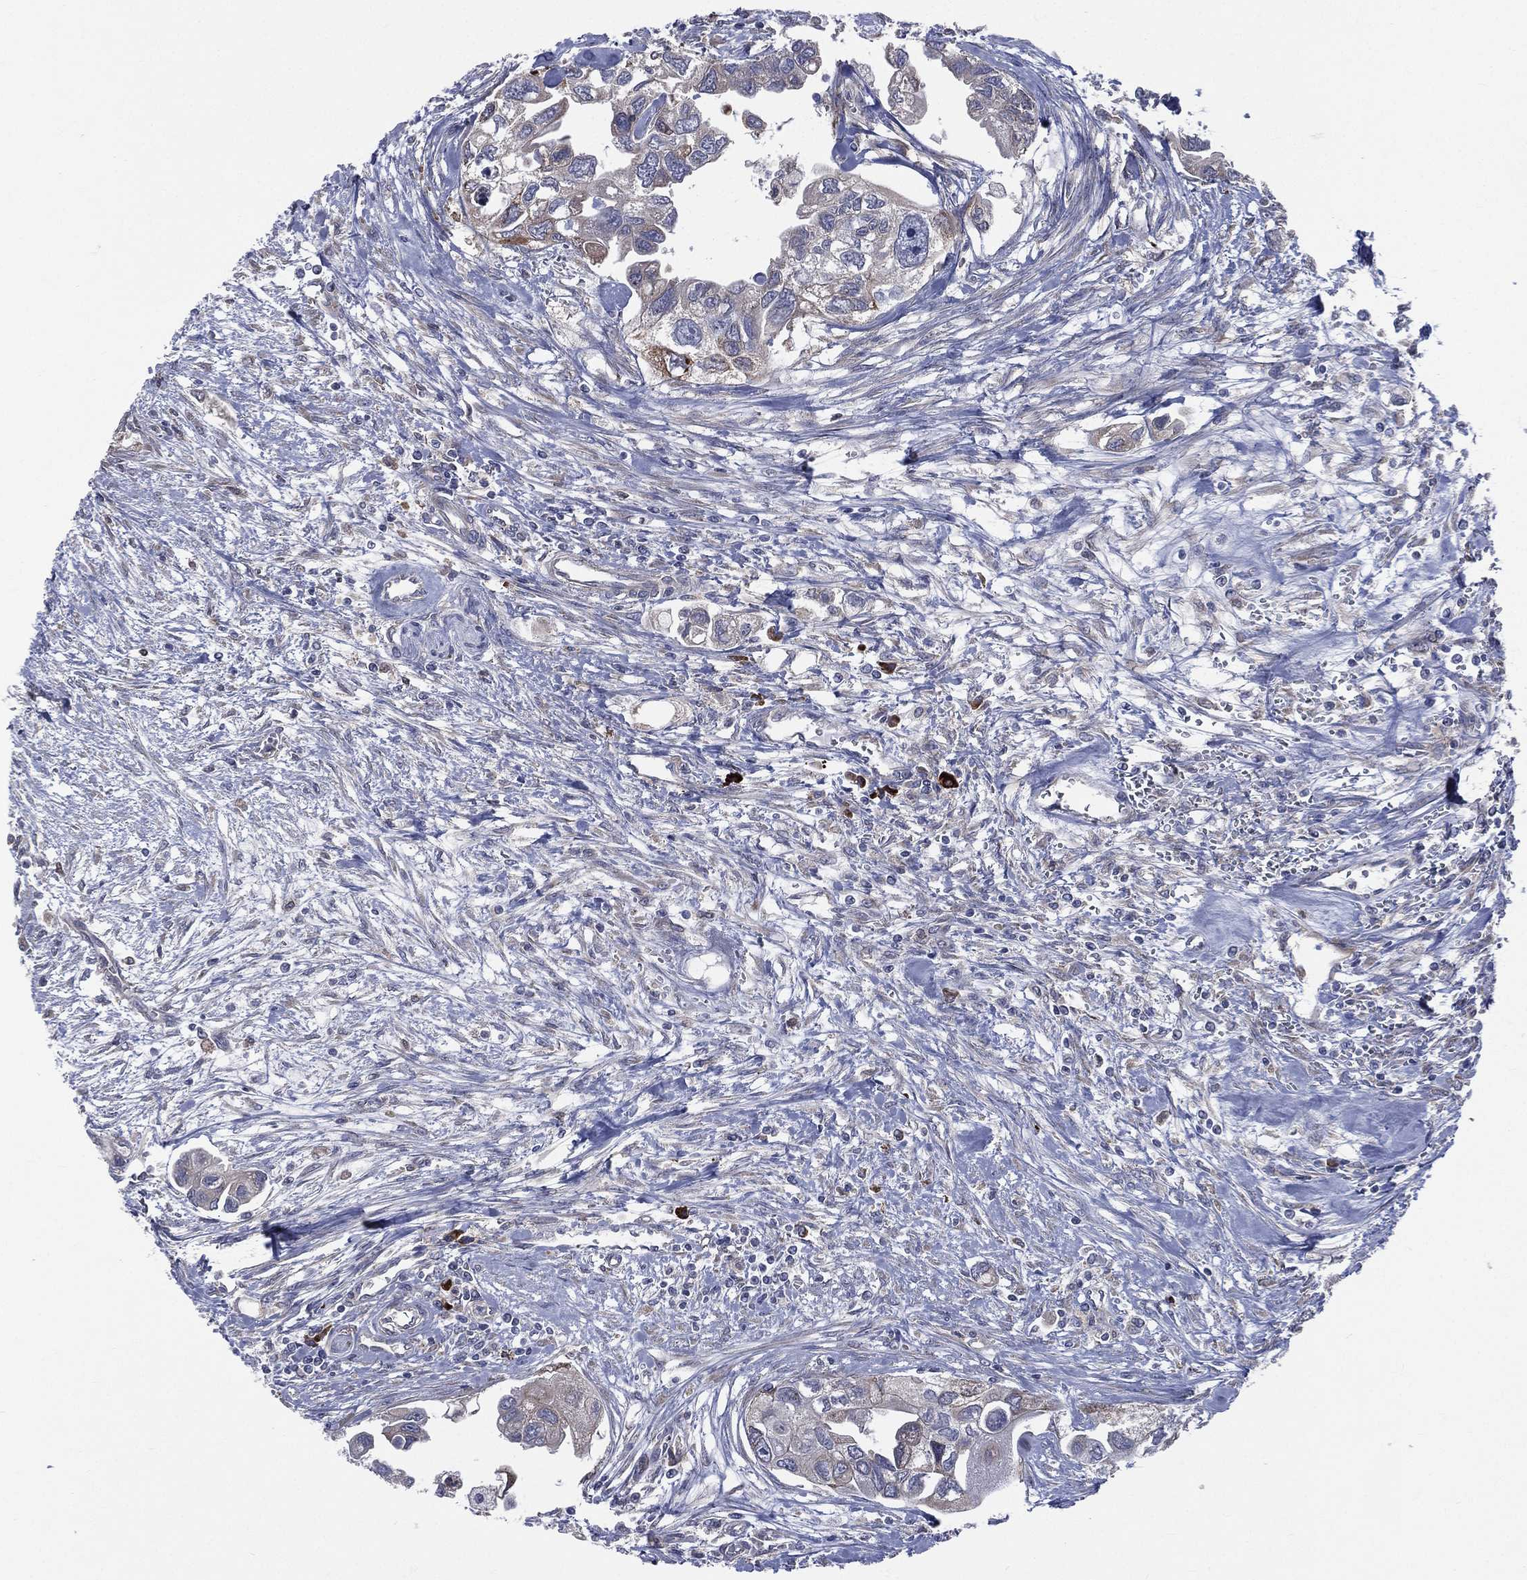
{"staining": {"intensity": "negative", "quantity": "none", "location": "none"}, "tissue": "urothelial cancer", "cell_type": "Tumor cells", "image_type": "cancer", "snomed": [{"axis": "morphology", "description": "Urothelial carcinoma, High grade"}, {"axis": "topography", "description": "Urinary bladder"}], "caption": "Human urothelial cancer stained for a protein using immunohistochemistry displays no expression in tumor cells.", "gene": "CCDC159", "patient": {"sex": "male", "age": 59}}